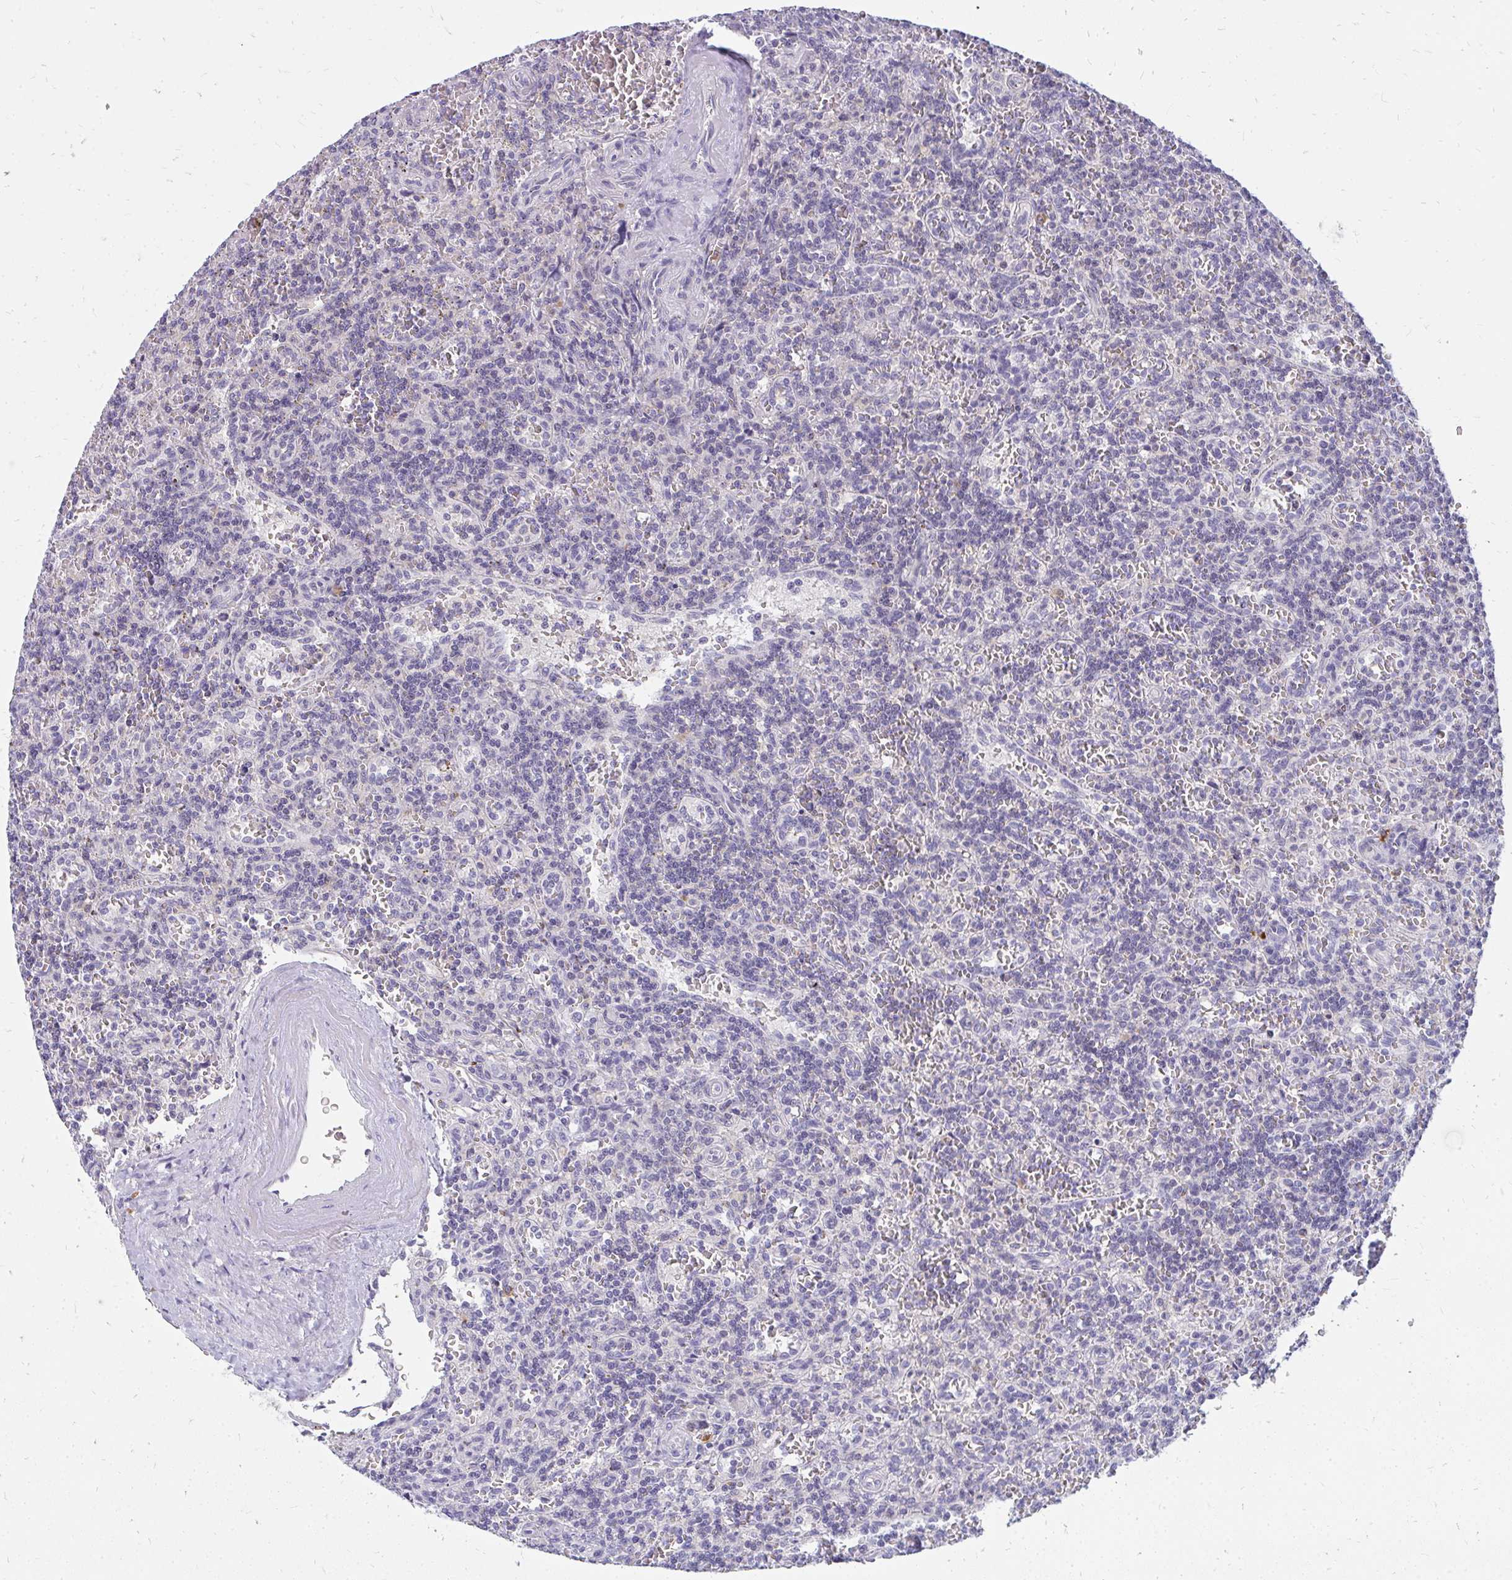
{"staining": {"intensity": "negative", "quantity": "none", "location": "none"}, "tissue": "lymphoma", "cell_type": "Tumor cells", "image_type": "cancer", "snomed": [{"axis": "morphology", "description": "Malignant lymphoma, non-Hodgkin's type, Low grade"}, {"axis": "topography", "description": "Spleen"}], "caption": "The image shows no significant positivity in tumor cells of low-grade malignant lymphoma, non-Hodgkin's type.", "gene": "FAM9A", "patient": {"sex": "male", "age": 73}}